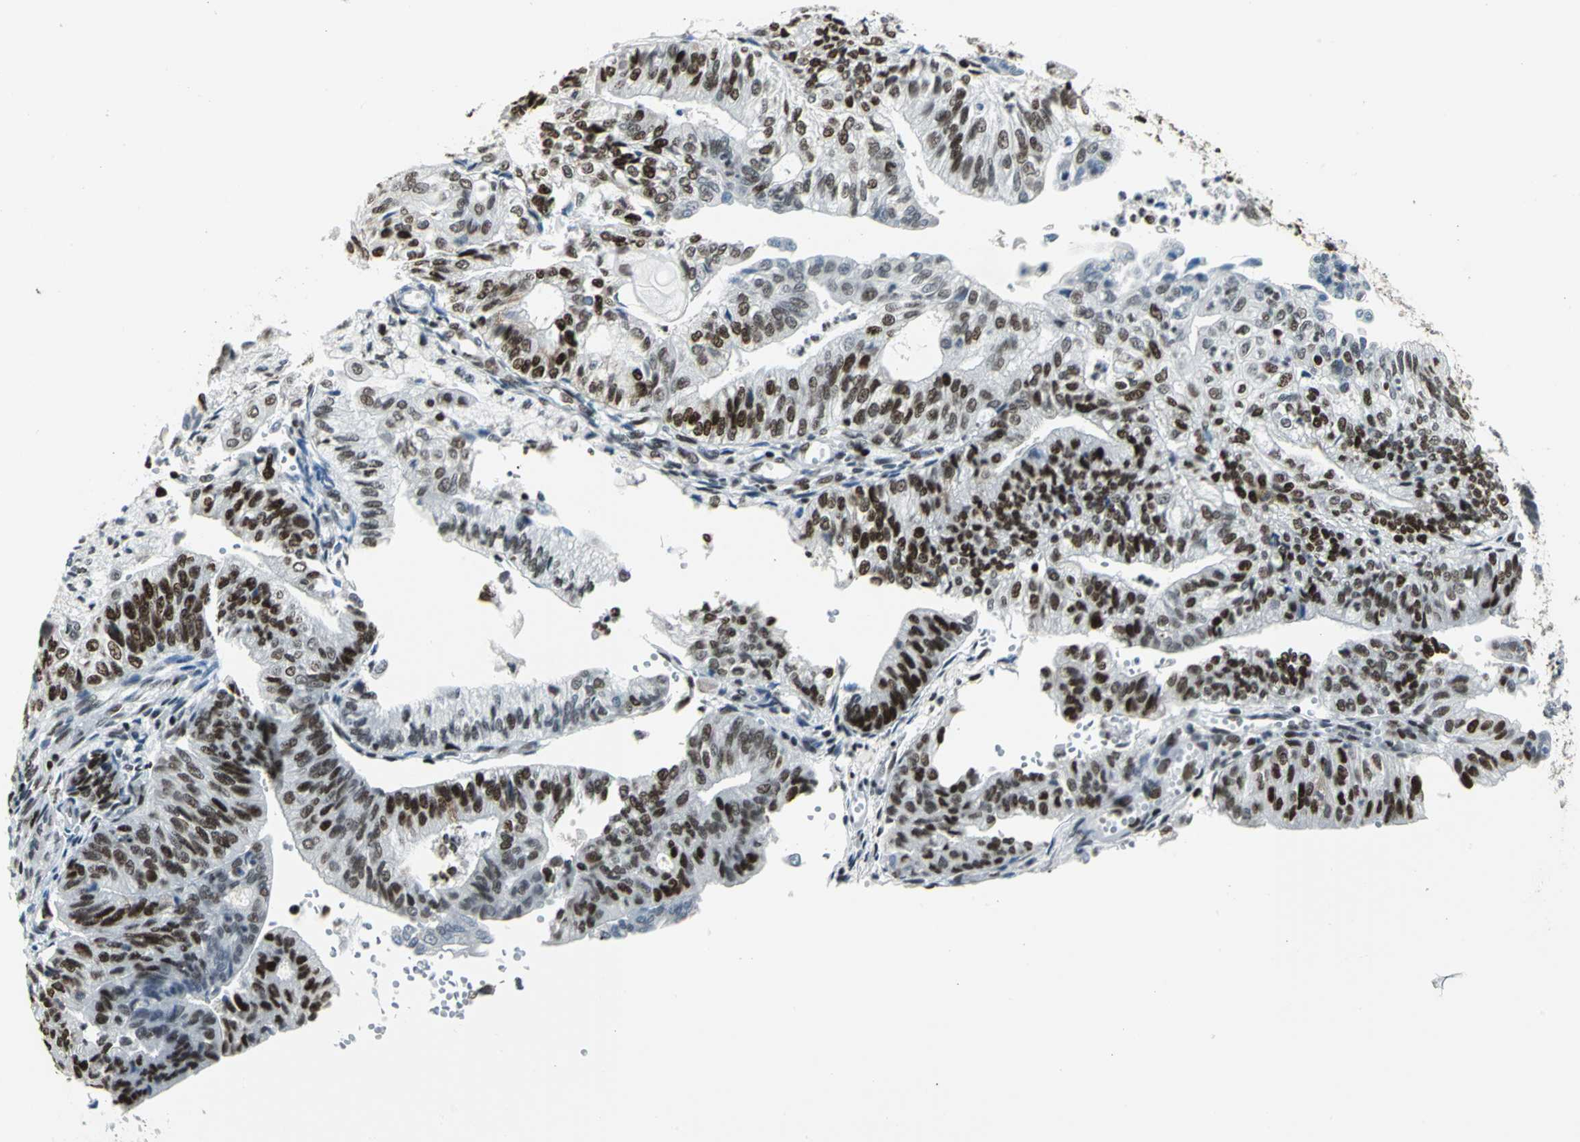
{"staining": {"intensity": "strong", "quantity": ">75%", "location": "nuclear"}, "tissue": "endometrial cancer", "cell_type": "Tumor cells", "image_type": "cancer", "snomed": [{"axis": "morphology", "description": "Adenocarcinoma, NOS"}, {"axis": "topography", "description": "Endometrium"}], "caption": "A brown stain labels strong nuclear staining of a protein in adenocarcinoma (endometrial) tumor cells.", "gene": "HNRNPD", "patient": {"sex": "female", "age": 59}}